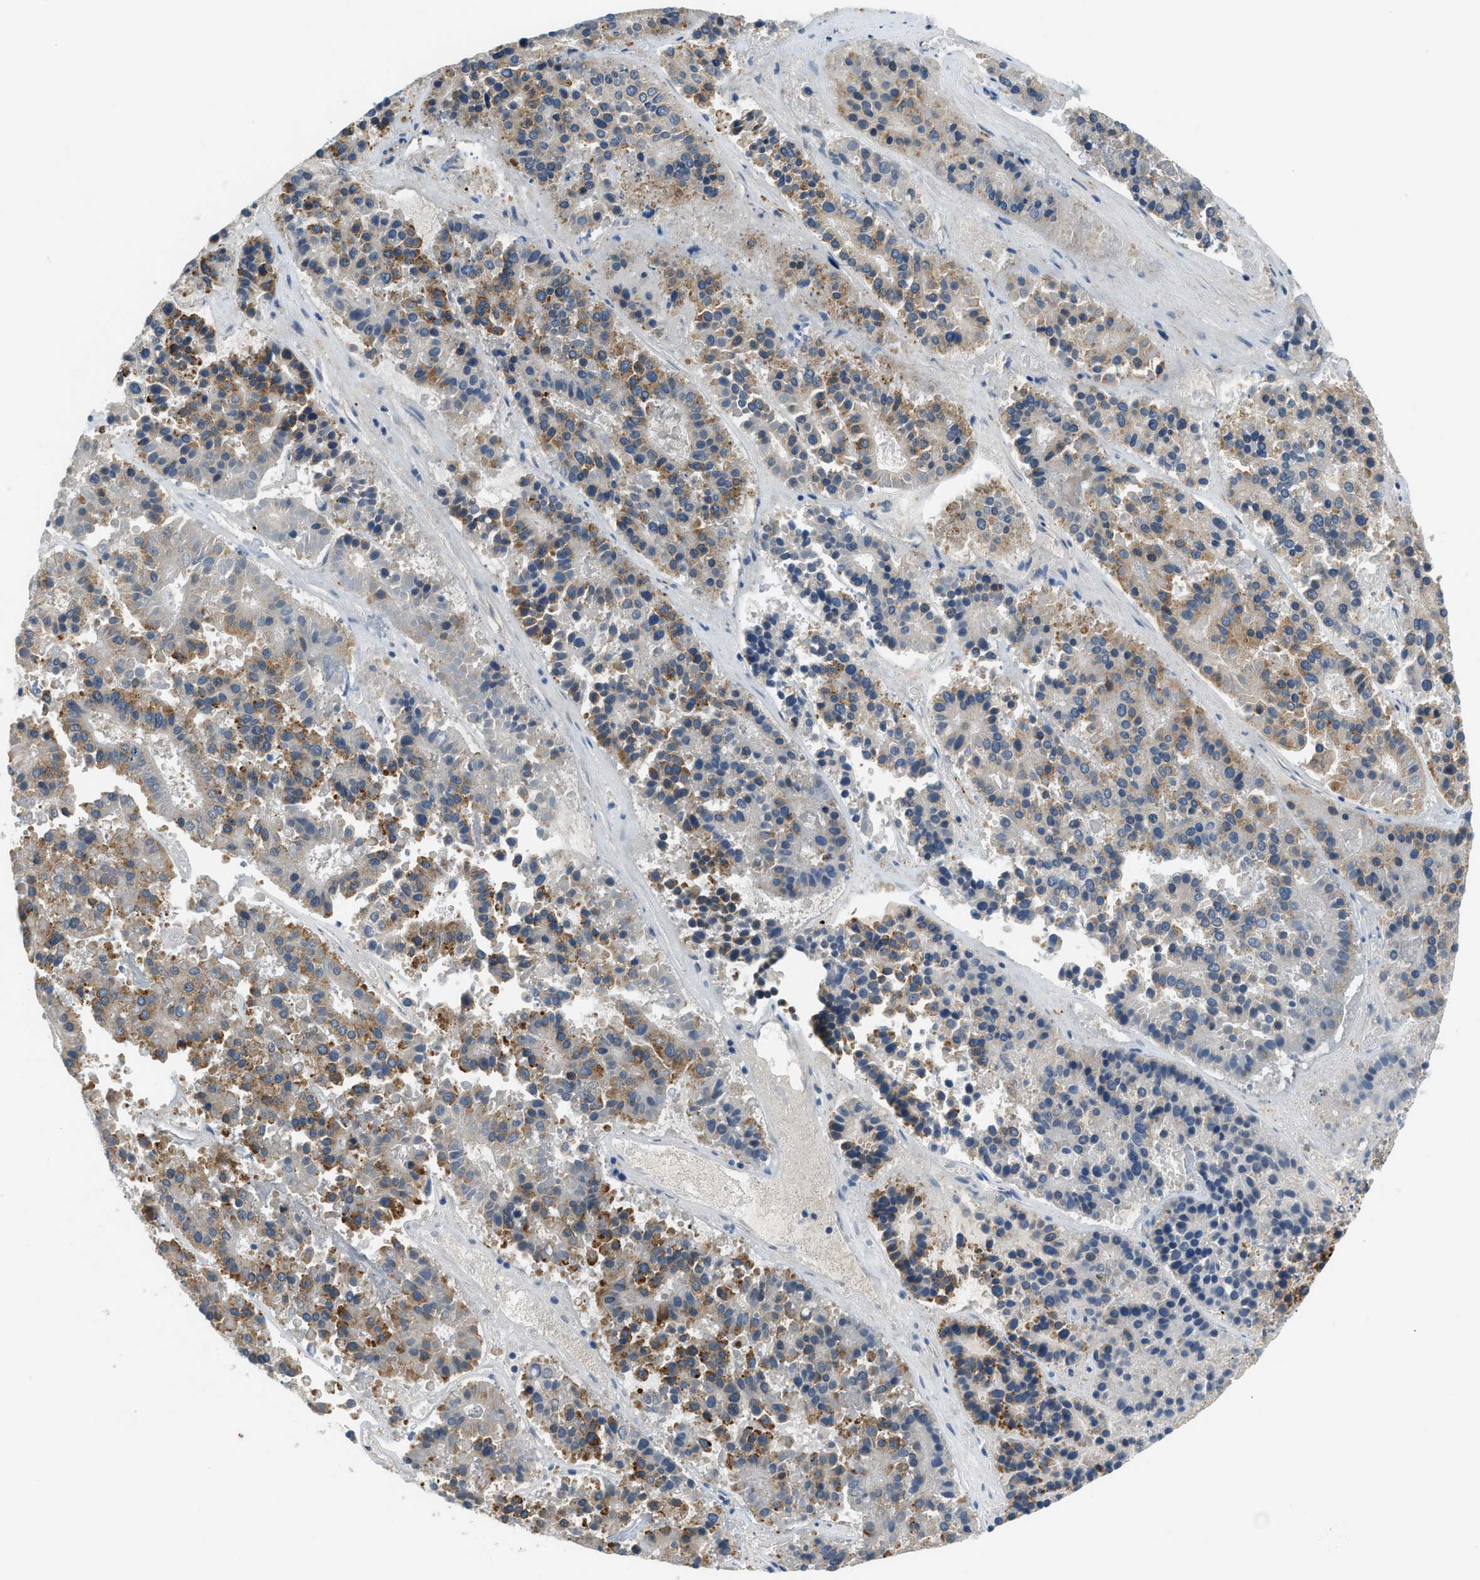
{"staining": {"intensity": "moderate", "quantity": "25%-75%", "location": "cytoplasmic/membranous"}, "tissue": "pancreatic cancer", "cell_type": "Tumor cells", "image_type": "cancer", "snomed": [{"axis": "morphology", "description": "Adenocarcinoma, NOS"}, {"axis": "topography", "description": "Pancreas"}], "caption": "Immunohistochemistry (IHC) of human pancreatic cancer (adenocarcinoma) reveals medium levels of moderate cytoplasmic/membranous staining in about 25%-75% of tumor cells. (DAB (3,3'-diaminobenzidine) IHC with brightfield microscopy, high magnification).", "gene": "TMEM68", "patient": {"sex": "male", "age": 50}}